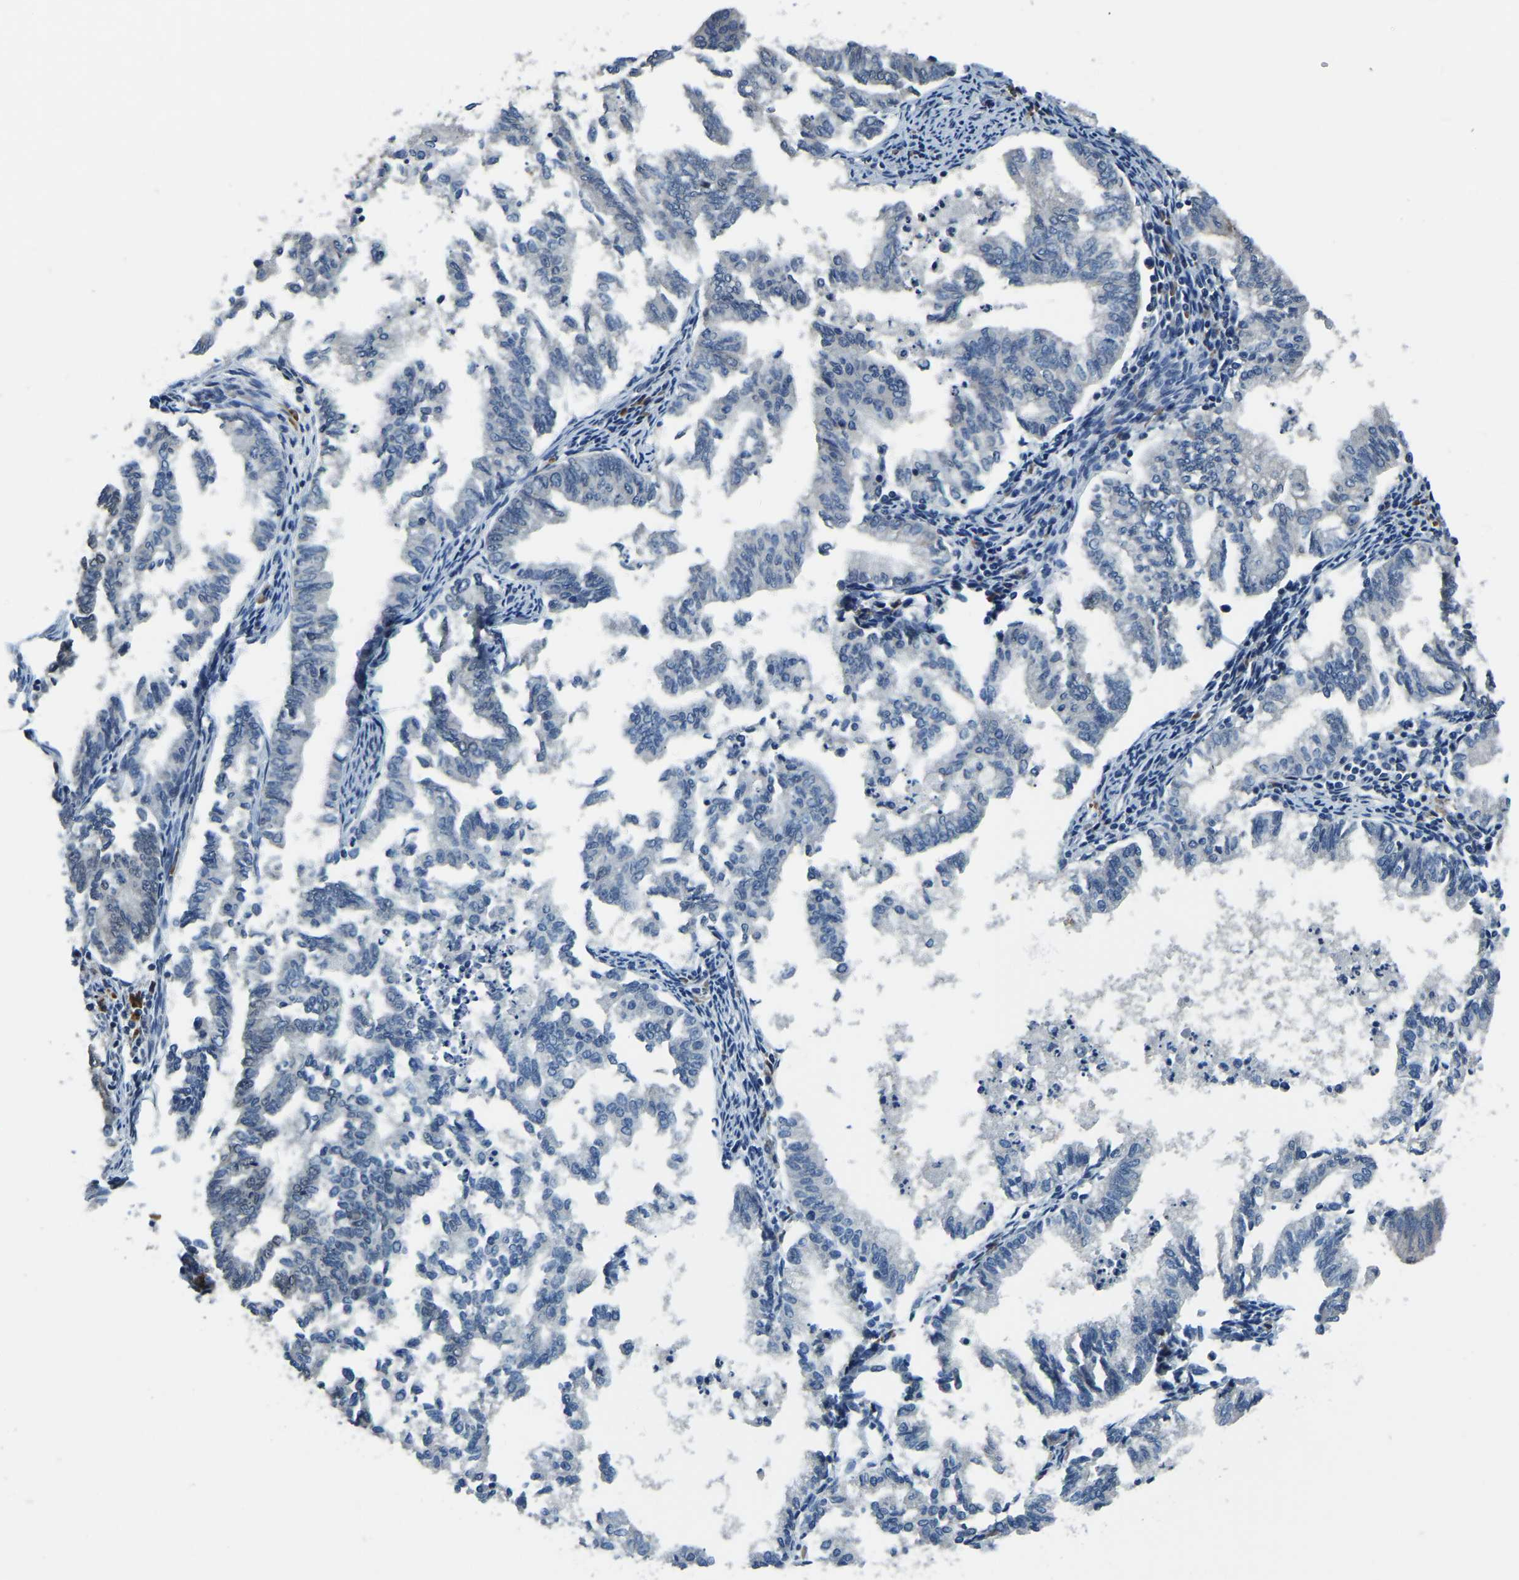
{"staining": {"intensity": "weak", "quantity": "<25%", "location": "nuclear"}, "tissue": "endometrial cancer", "cell_type": "Tumor cells", "image_type": "cancer", "snomed": [{"axis": "morphology", "description": "Necrosis, NOS"}, {"axis": "morphology", "description": "Adenocarcinoma, NOS"}, {"axis": "topography", "description": "Endometrium"}], "caption": "There is no significant positivity in tumor cells of endometrial cancer.", "gene": "ING2", "patient": {"sex": "female", "age": 79}}